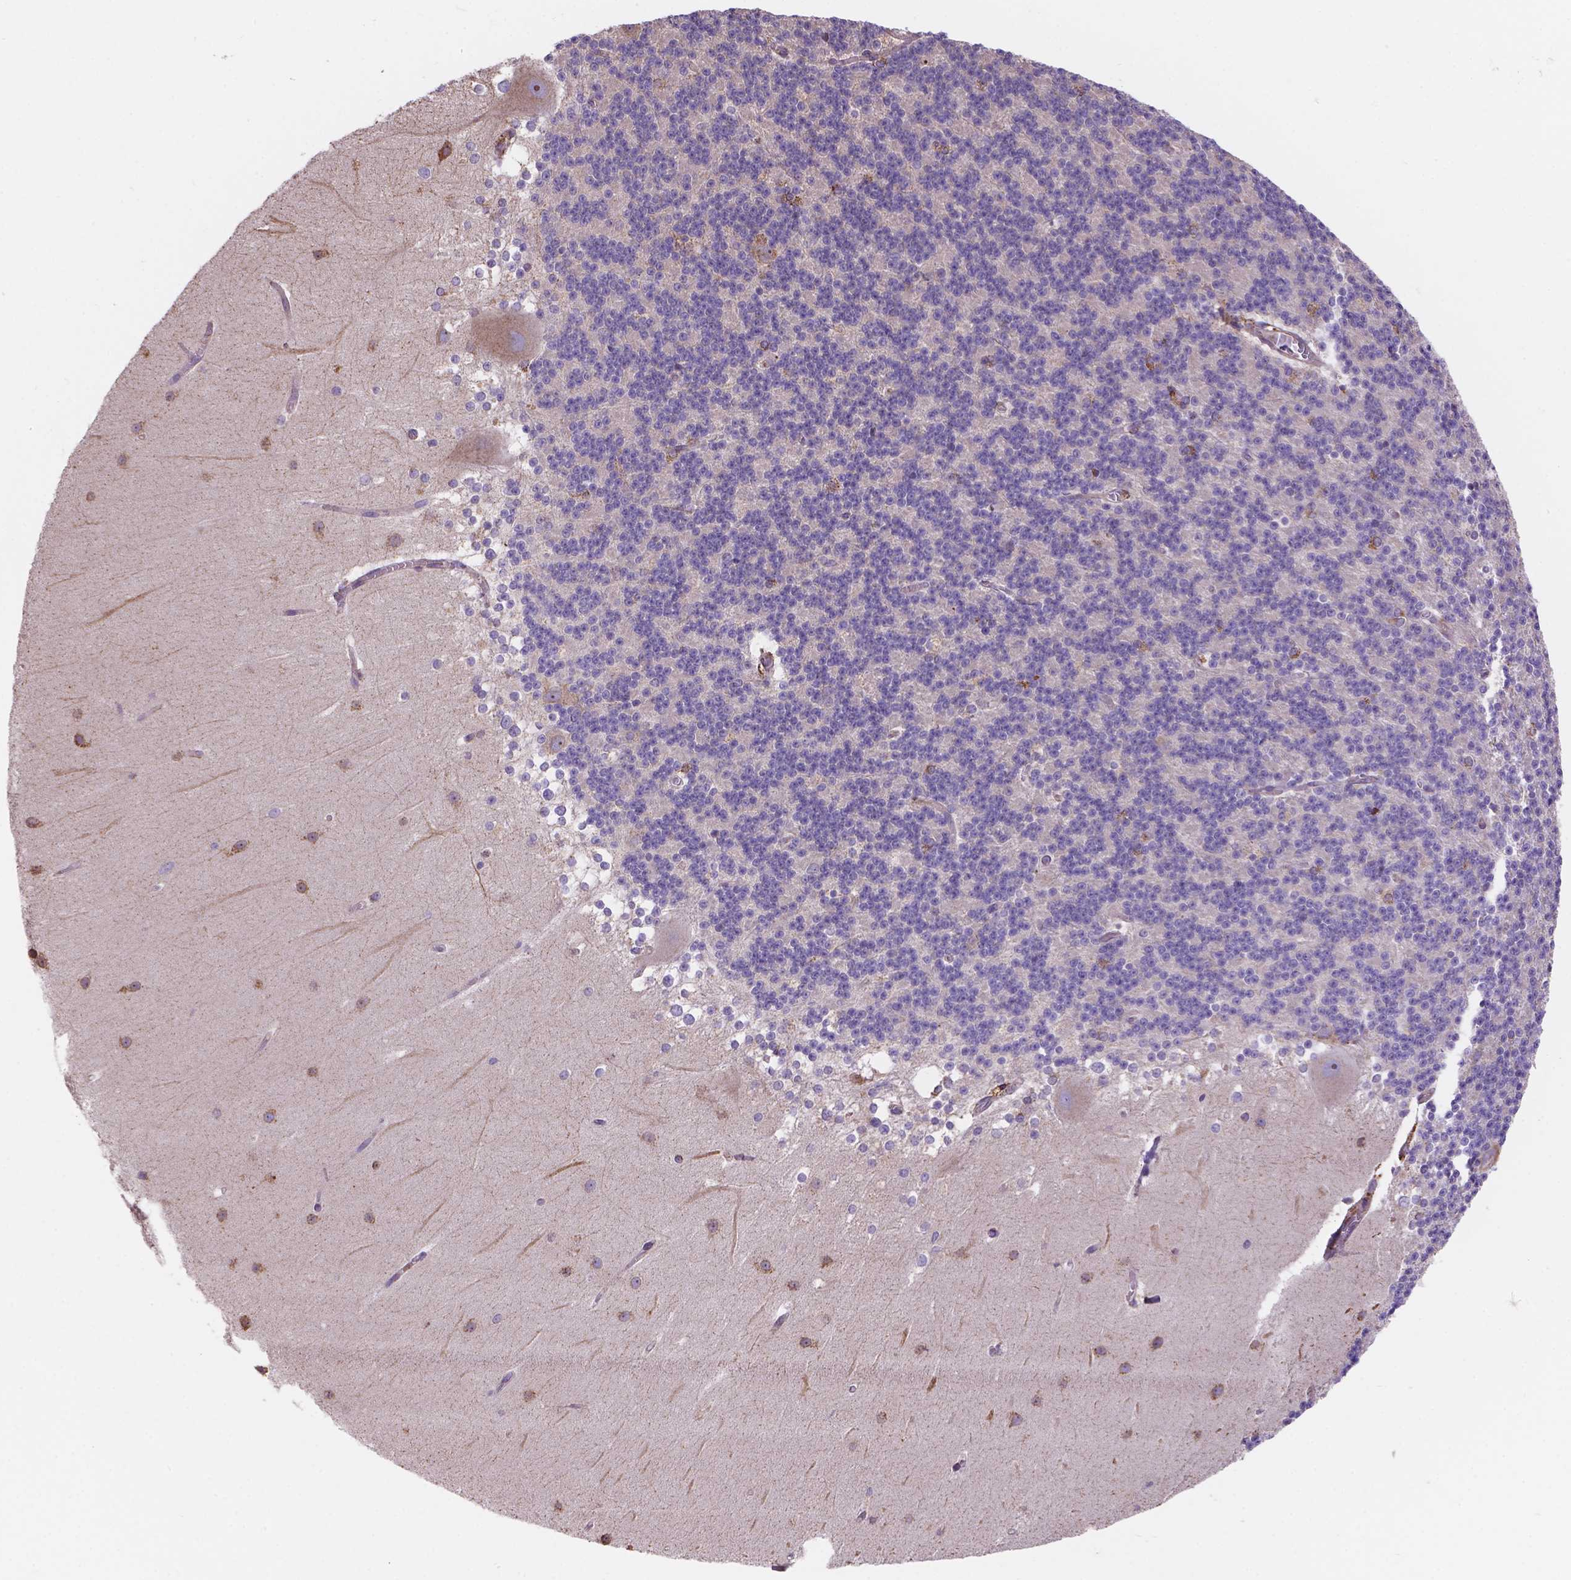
{"staining": {"intensity": "negative", "quantity": "none", "location": "none"}, "tissue": "cerebellum", "cell_type": "Cells in granular layer", "image_type": "normal", "snomed": [{"axis": "morphology", "description": "Normal tissue, NOS"}, {"axis": "topography", "description": "Cerebellum"}], "caption": "Immunohistochemistry micrograph of normal human cerebellum stained for a protein (brown), which shows no staining in cells in granular layer. (DAB immunohistochemistry (IHC), high magnification).", "gene": "IPO11", "patient": {"sex": "female", "age": 19}}